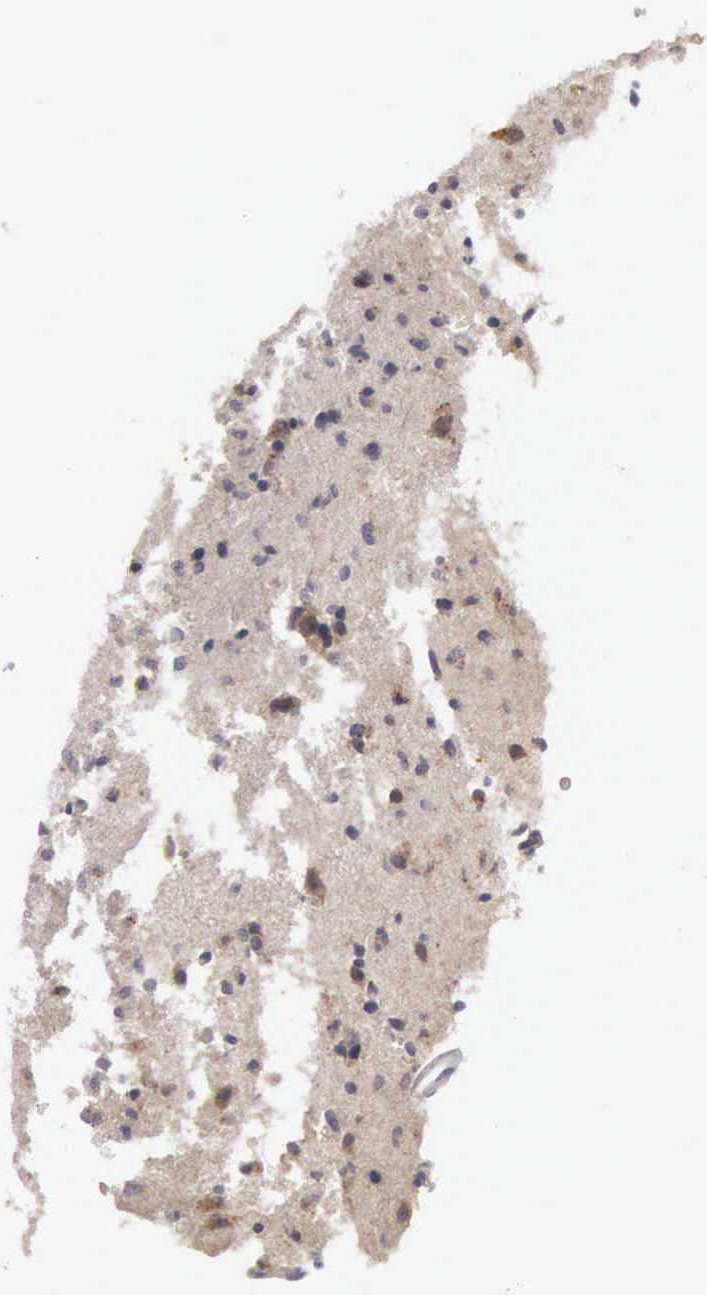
{"staining": {"intensity": "moderate", "quantity": "<25%", "location": "cytoplasmic/membranous"}, "tissue": "glioma", "cell_type": "Tumor cells", "image_type": "cancer", "snomed": [{"axis": "morphology", "description": "Glioma, malignant, Low grade"}, {"axis": "topography", "description": "Brain"}], "caption": "Immunohistochemical staining of glioma reveals low levels of moderate cytoplasmic/membranous positivity in about <25% of tumor cells.", "gene": "AMN", "patient": {"sex": "female", "age": 46}}